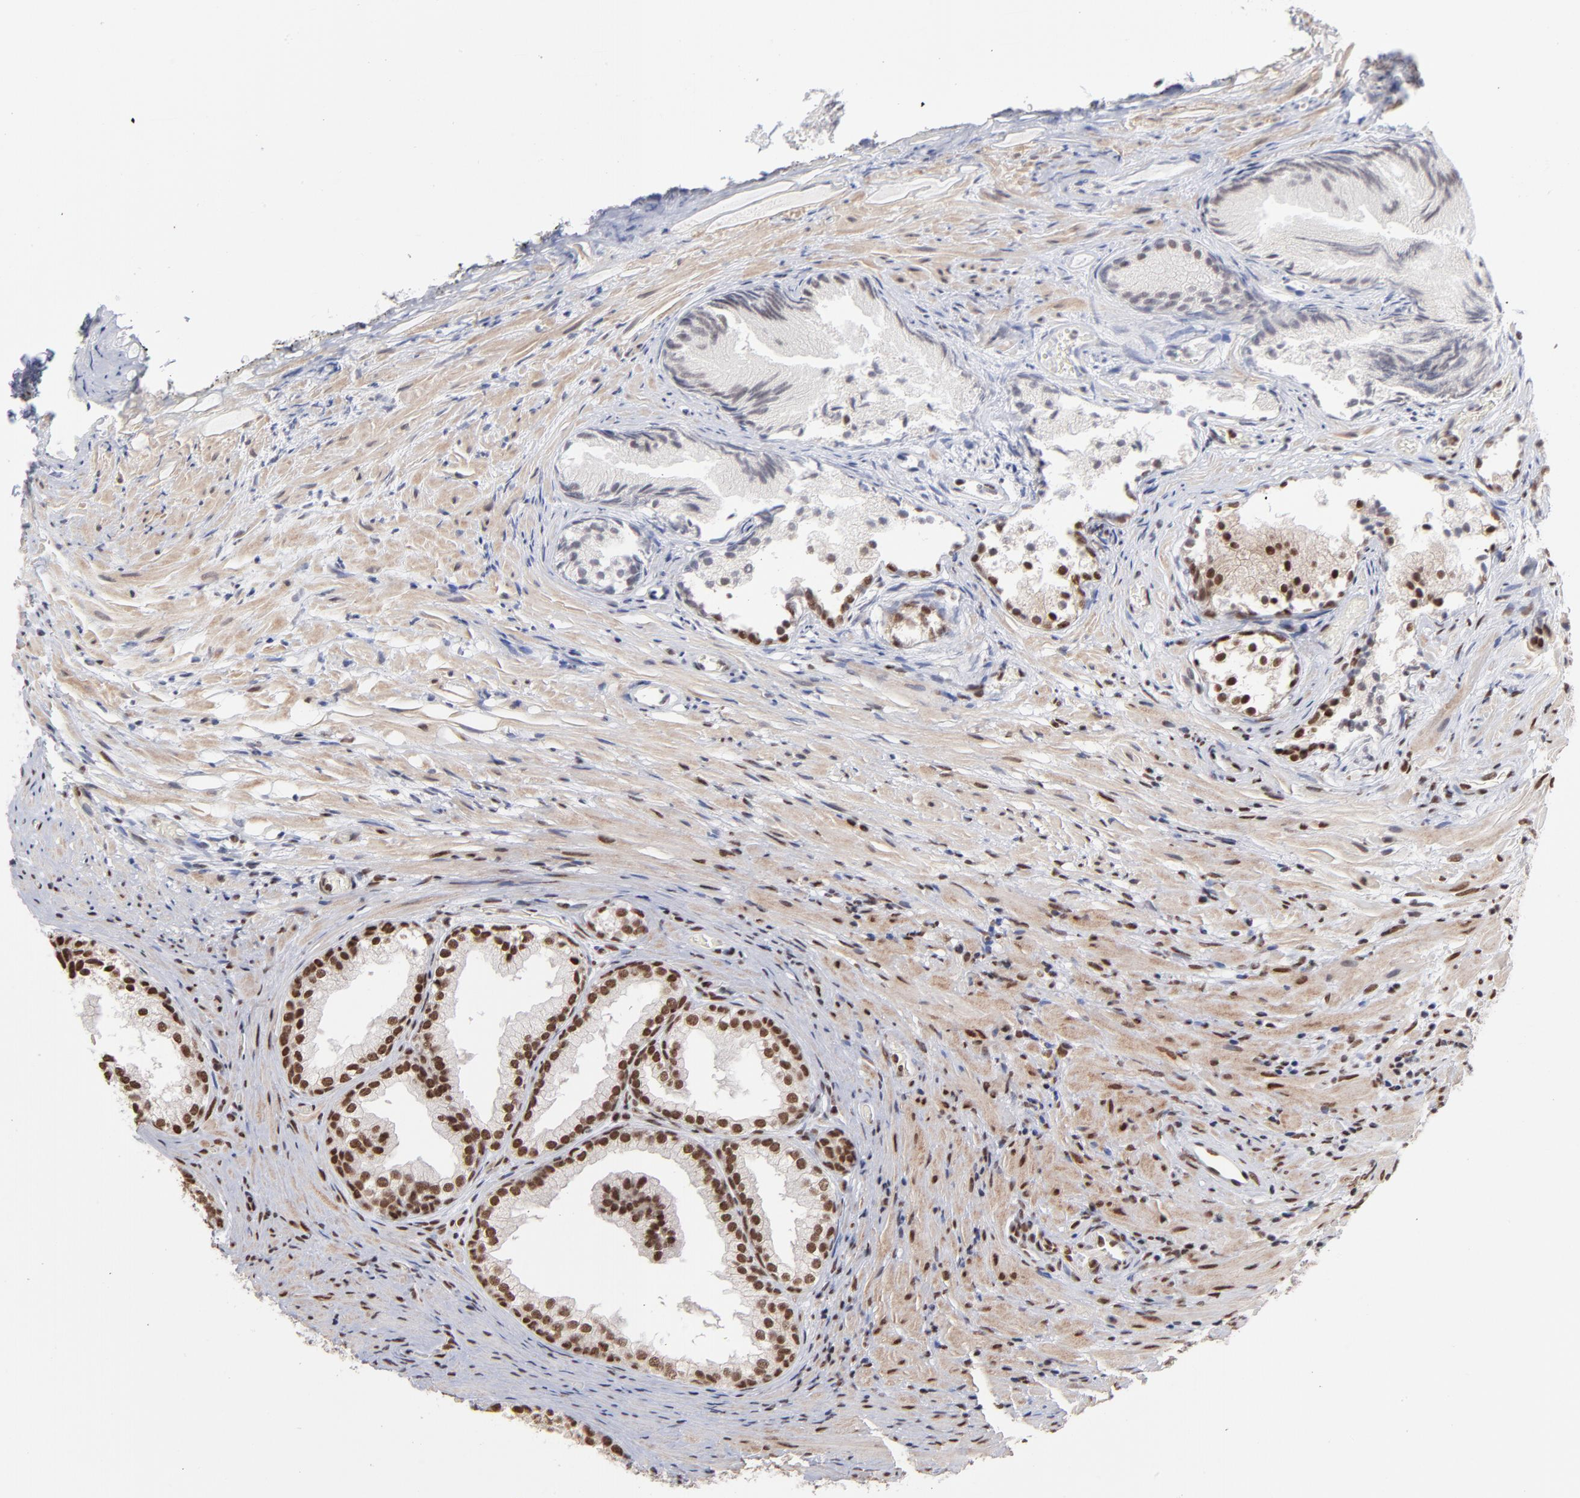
{"staining": {"intensity": "strong", "quantity": ">75%", "location": "nuclear"}, "tissue": "prostate", "cell_type": "Glandular cells", "image_type": "normal", "snomed": [{"axis": "morphology", "description": "Normal tissue, NOS"}, {"axis": "topography", "description": "Prostate"}], "caption": "Strong nuclear positivity is identified in about >75% of glandular cells in normal prostate. The protein of interest is shown in brown color, while the nuclei are stained blue.", "gene": "ZNF3", "patient": {"sex": "male", "age": 76}}